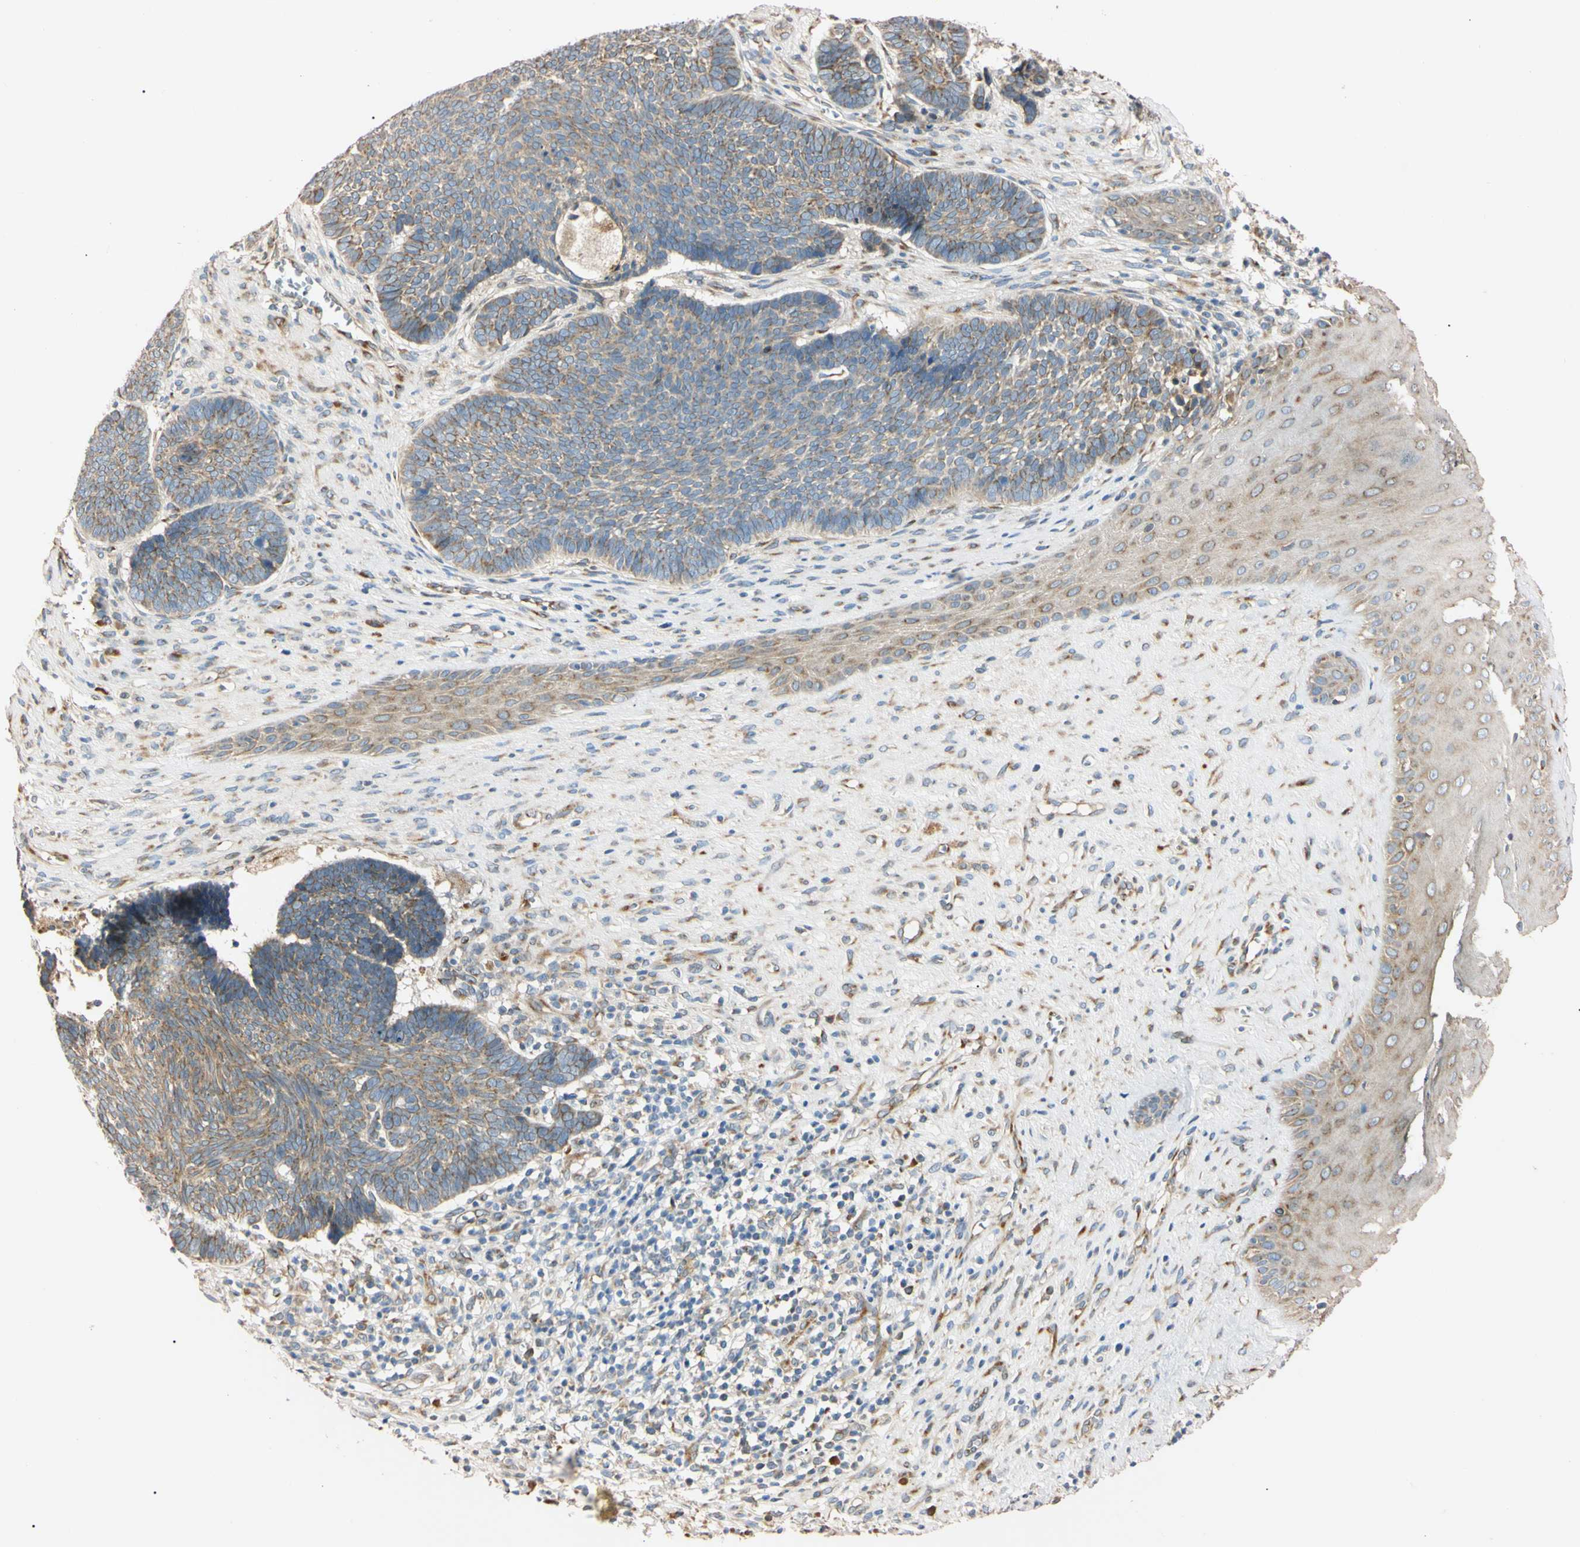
{"staining": {"intensity": "weak", "quantity": ">75%", "location": "cytoplasmic/membranous"}, "tissue": "skin cancer", "cell_type": "Tumor cells", "image_type": "cancer", "snomed": [{"axis": "morphology", "description": "Basal cell carcinoma"}, {"axis": "topography", "description": "Skin"}], "caption": "Immunohistochemistry (IHC) image of human skin cancer (basal cell carcinoma) stained for a protein (brown), which demonstrates low levels of weak cytoplasmic/membranous expression in approximately >75% of tumor cells.", "gene": "IER3IP1", "patient": {"sex": "male", "age": 84}}